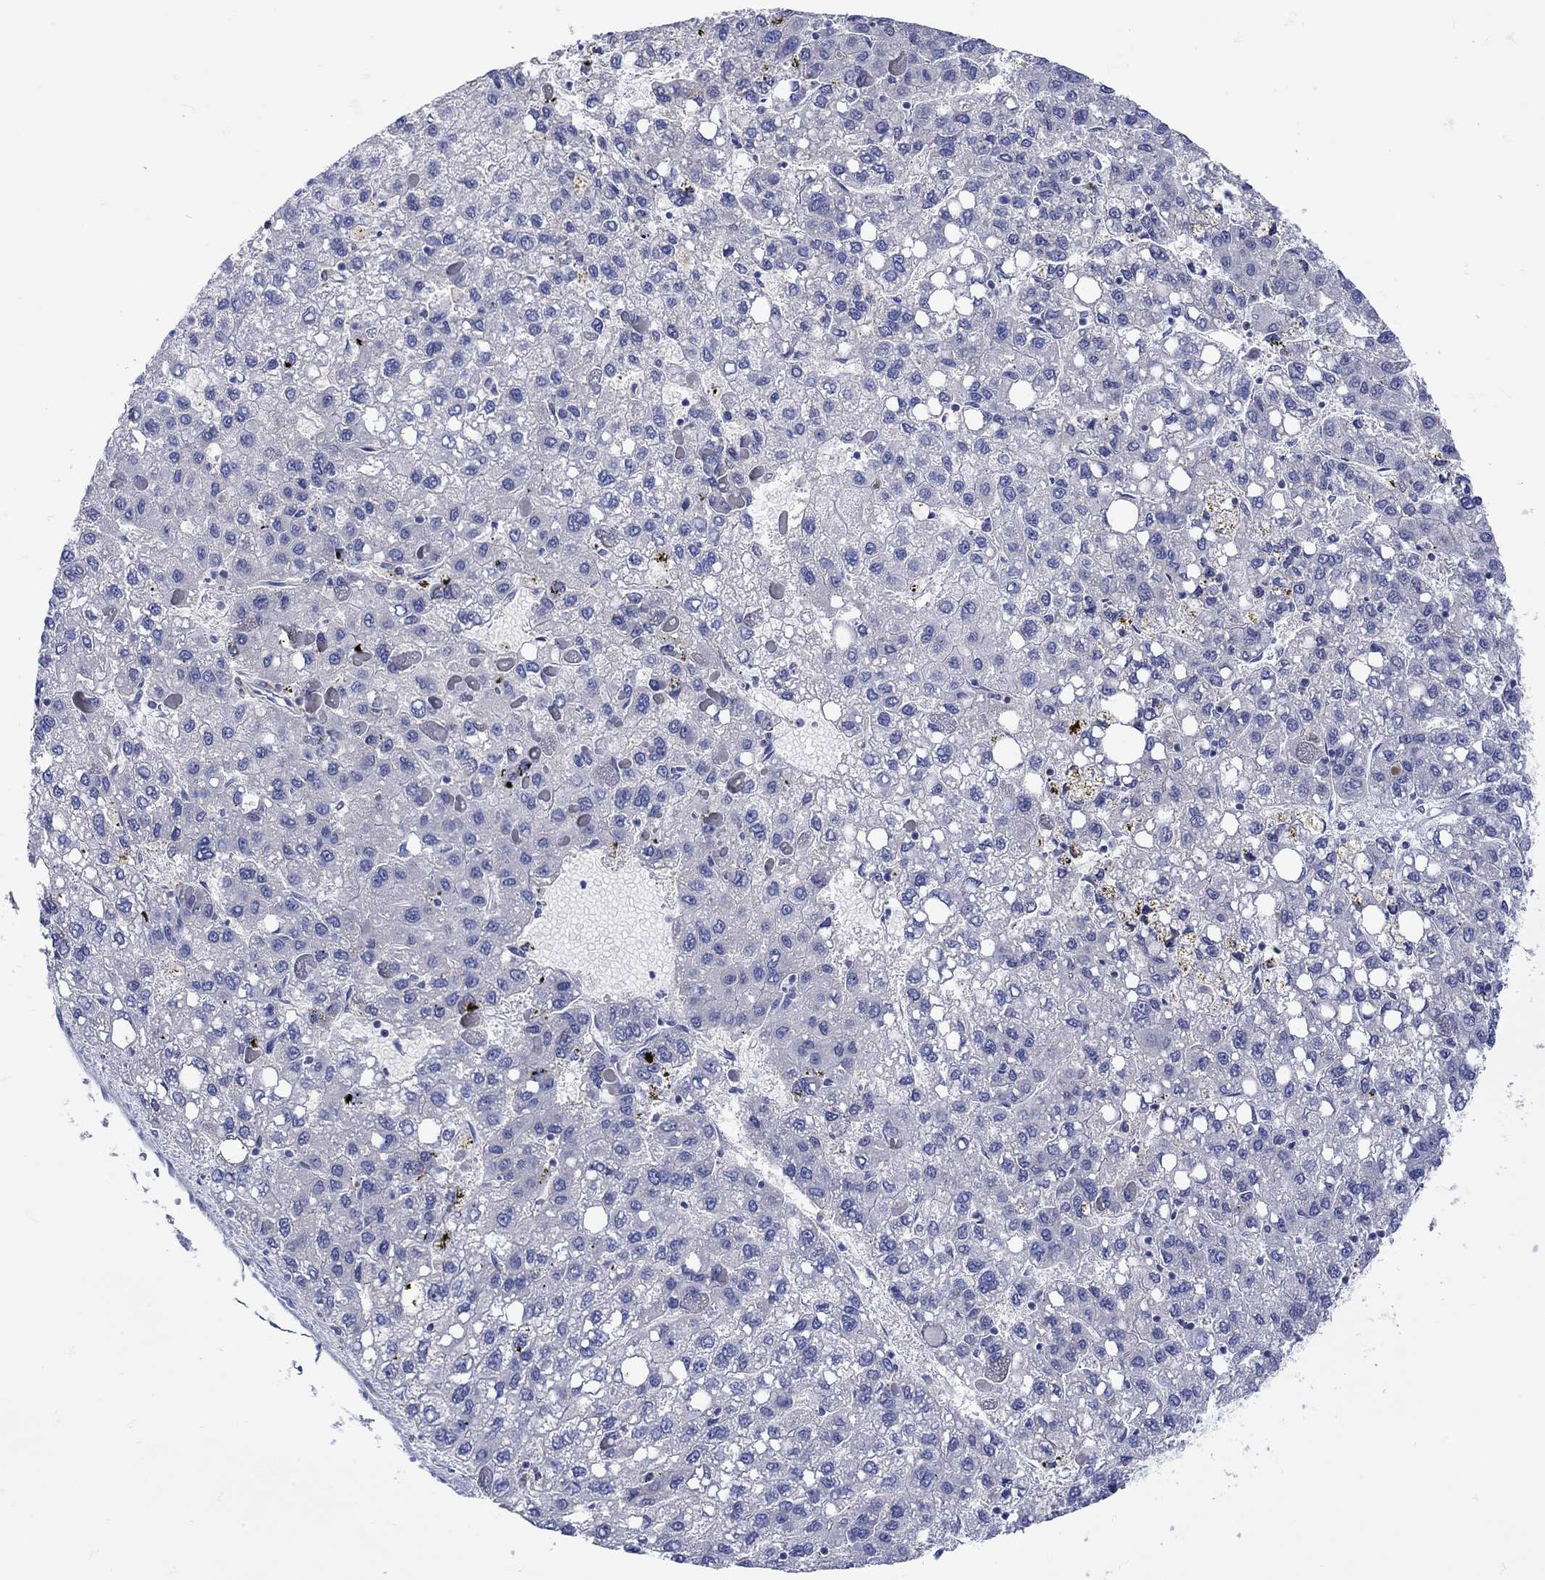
{"staining": {"intensity": "negative", "quantity": "none", "location": "none"}, "tissue": "liver cancer", "cell_type": "Tumor cells", "image_type": "cancer", "snomed": [{"axis": "morphology", "description": "Carcinoma, Hepatocellular, NOS"}, {"axis": "topography", "description": "Liver"}], "caption": "Liver cancer was stained to show a protein in brown. There is no significant positivity in tumor cells. (DAB (3,3'-diaminobenzidine) IHC visualized using brightfield microscopy, high magnification).", "gene": "MSI1", "patient": {"sex": "female", "age": 82}}